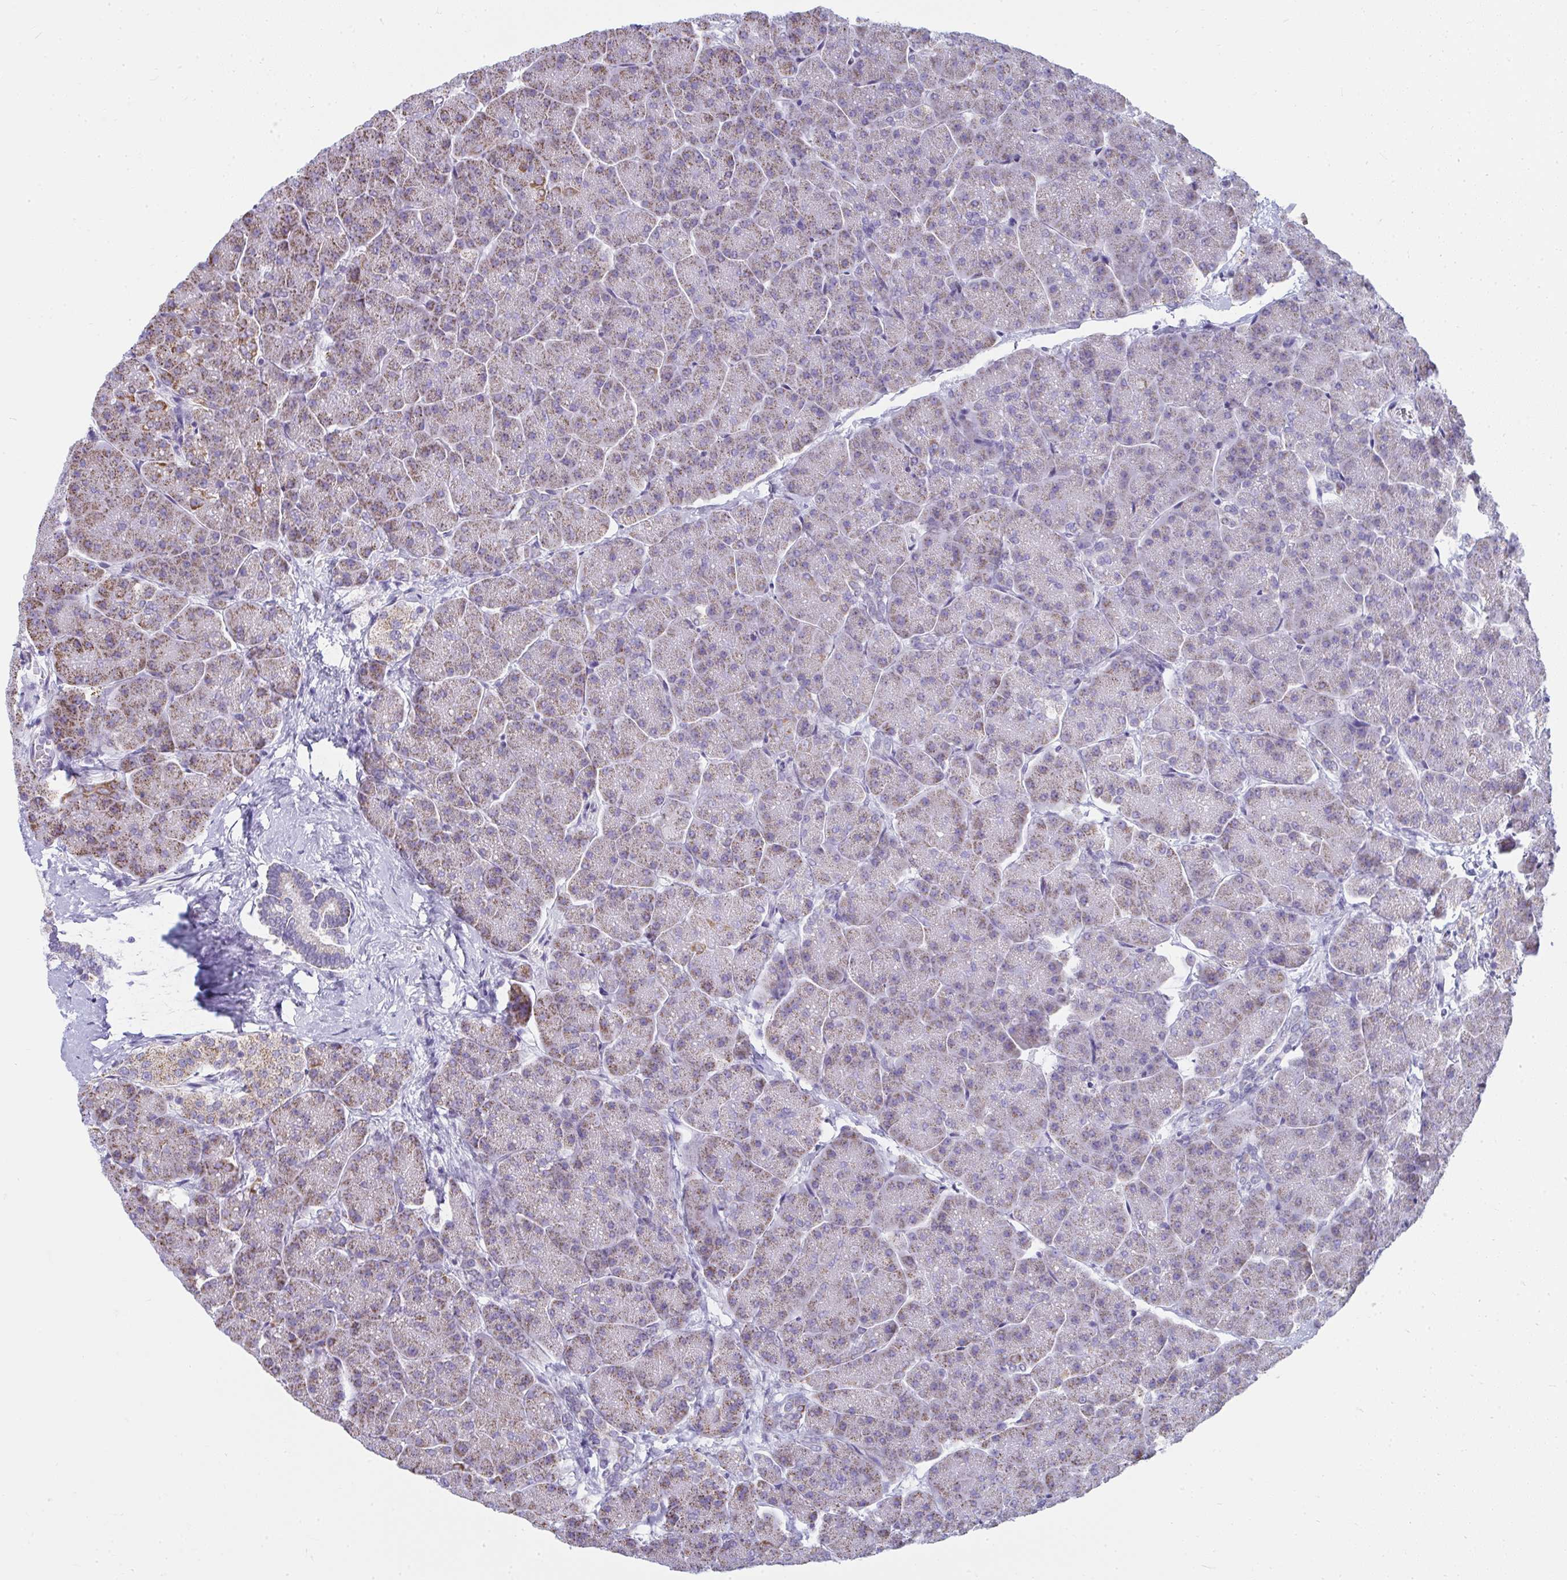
{"staining": {"intensity": "weak", "quantity": "25%-75%", "location": "cytoplasmic/membranous"}, "tissue": "pancreas", "cell_type": "Exocrine glandular cells", "image_type": "normal", "snomed": [{"axis": "morphology", "description": "Normal tissue, NOS"}, {"axis": "topography", "description": "Pancreas"}, {"axis": "topography", "description": "Peripheral nerve tissue"}], "caption": "A brown stain shows weak cytoplasmic/membranous expression of a protein in exocrine glandular cells of benign pancreas.", "gene": "SLC6A1", "patient": {"sex": "male", "age": 54}}